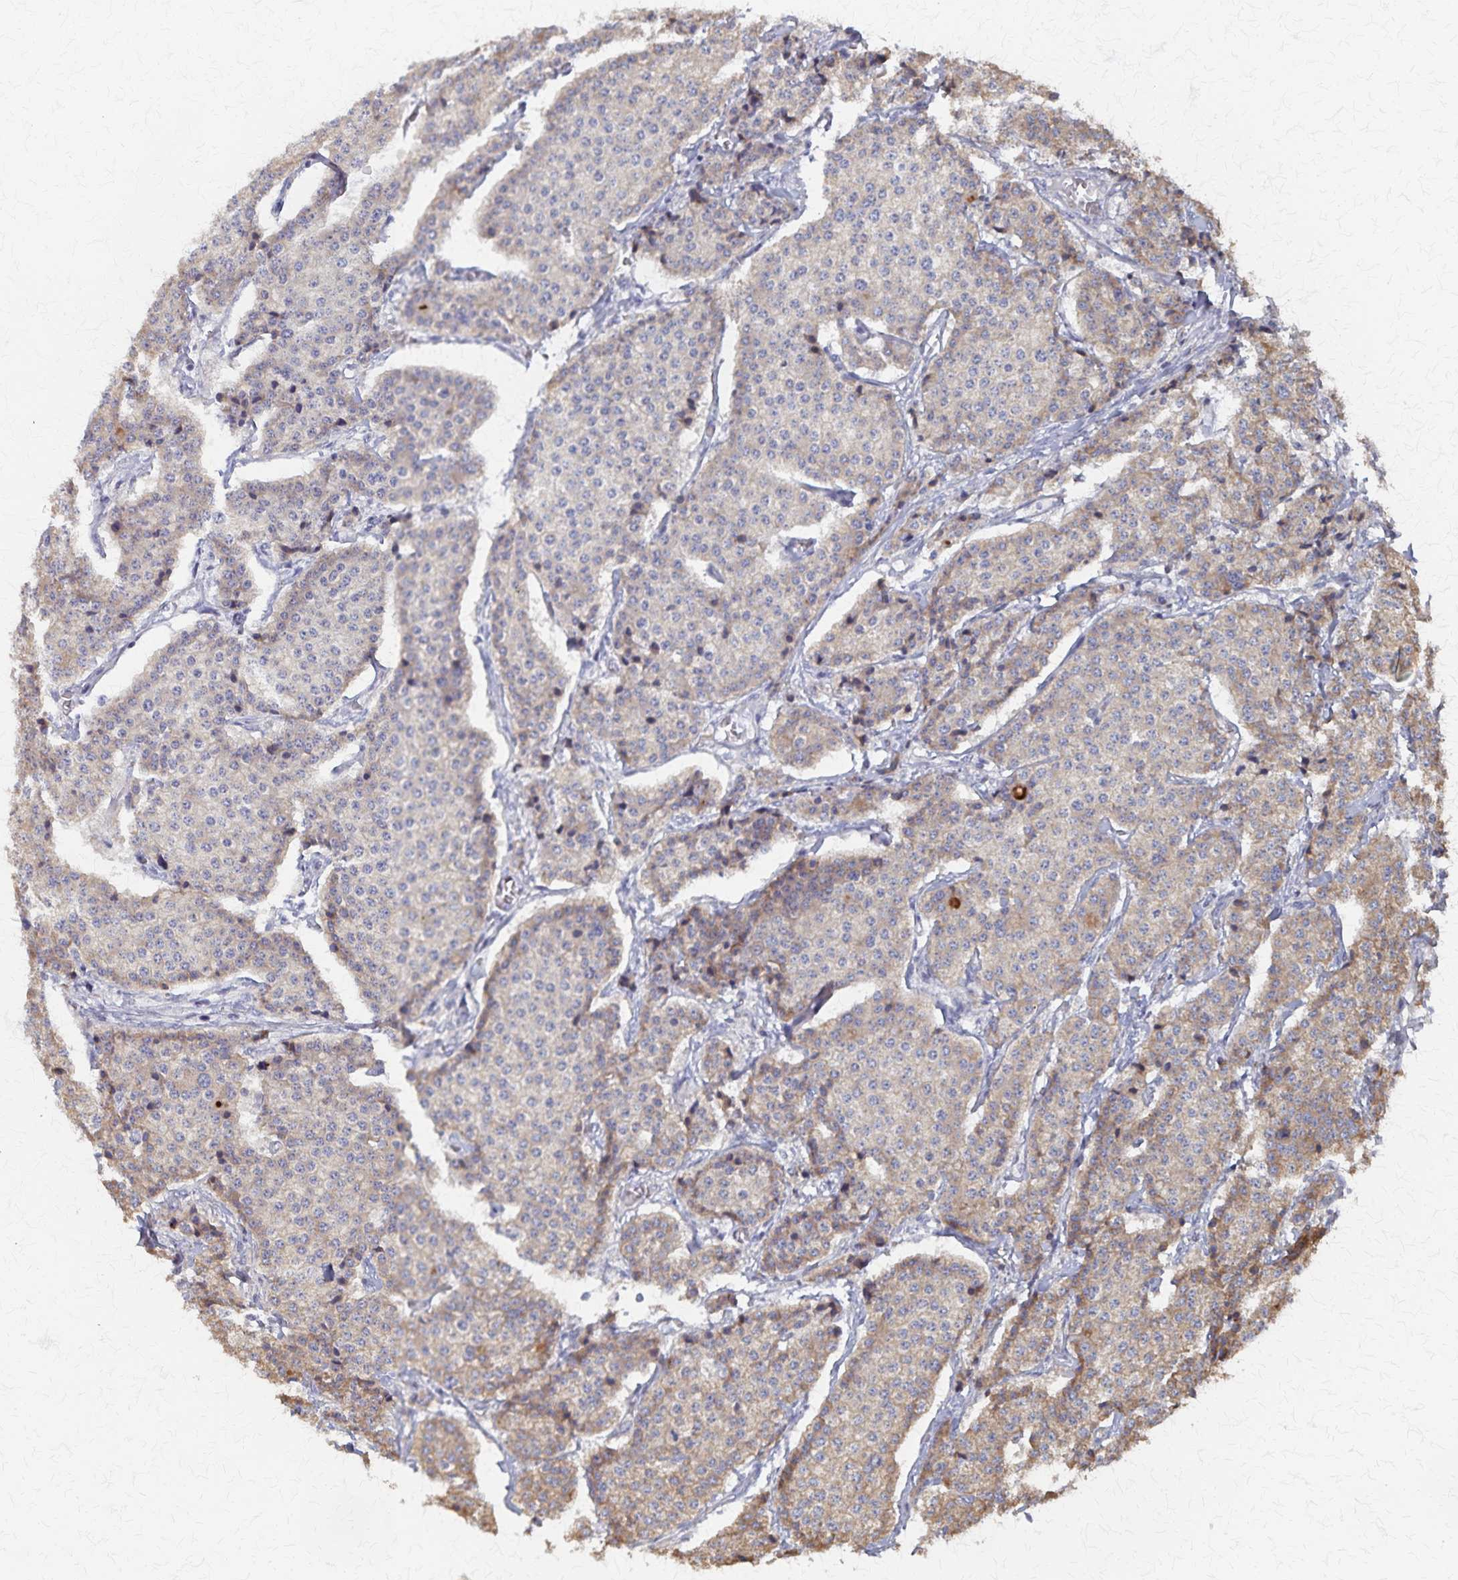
{"staining": {"intensity": "weak", "quantity": "25%-75%", "location": "cytoplasmic/membranous"}, "tissue": "carcinoid", "cell_type": "Tumor cells", "image_type": "cancer", "snomed": [{"axis": "morphology", "description": "Carcinoid, malignant, NOS"}, {"axis": "topography", "description": "Small intestine"}], "caption": "A photomicrograph showing weak cytoplasmic/membranous positivity in approximately 25%-75% of tumor cells in carcinoid, as visualized by brown immunohistochemical staining.", "gene": "PGAP2", "patient": {"sex": "female", "age": 64}}